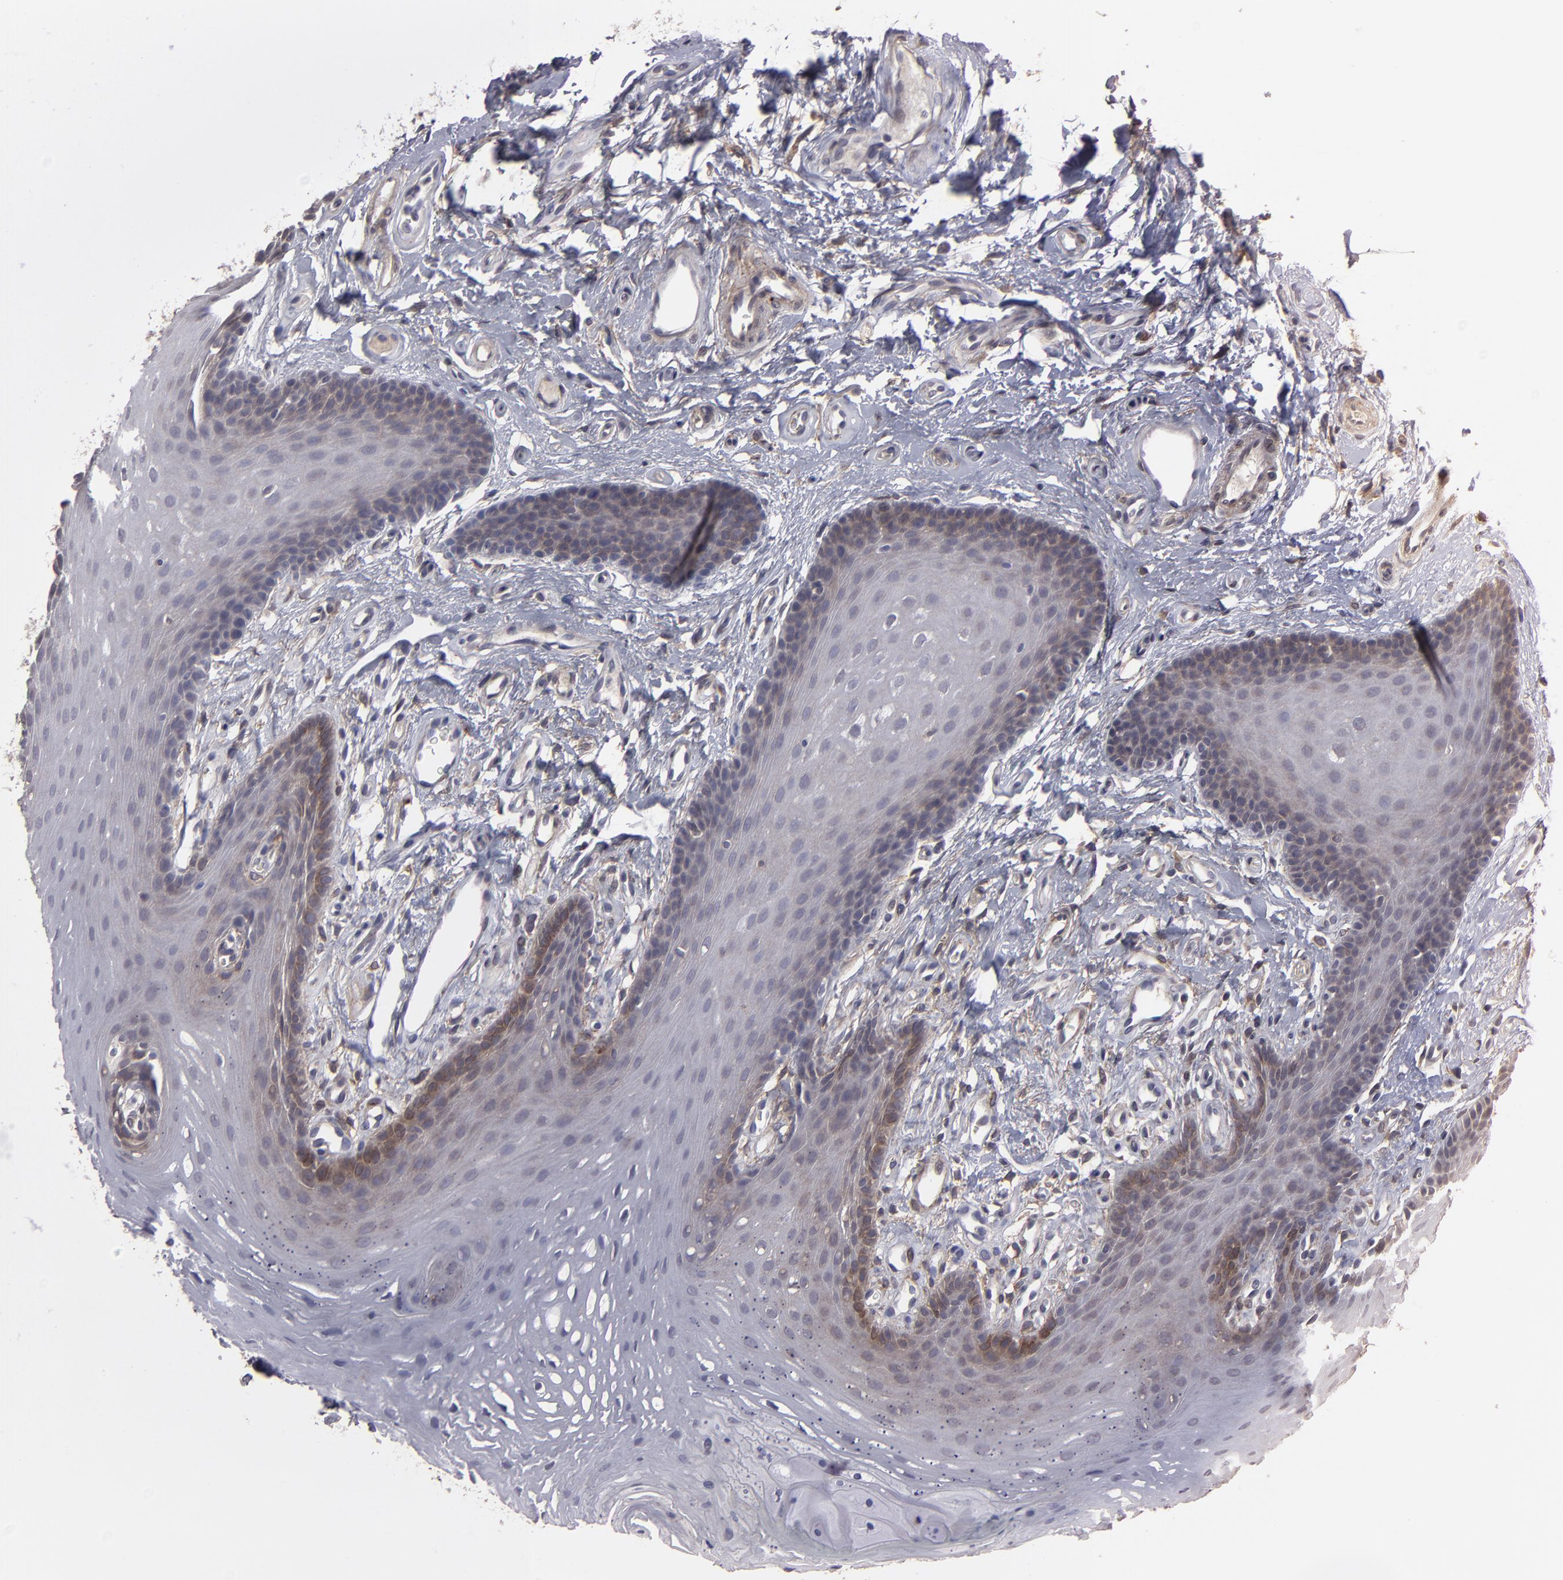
{"staining": {"intensity": "moderate", "quantity": "<25%", "location": "cytoplasmic/membranous"}, "tissue": "oral mucosa", "cell_type": "Squamous epithelial cells", "image_type": "normal", "snomed": [{"axis": "morphology", "description": "Normal tissue, NOS"}, {"axis": "topography", "description": "Oral tissue"}], "caption": "This micrograph exhibits IHC staining of unremarkable oral mucosa, with low moderate cytoplasmic/membranous staining in about <25% of squamous epithelial cells.", "gene": "ITGB5", "patient": {"sex": "male", "age": 62}}